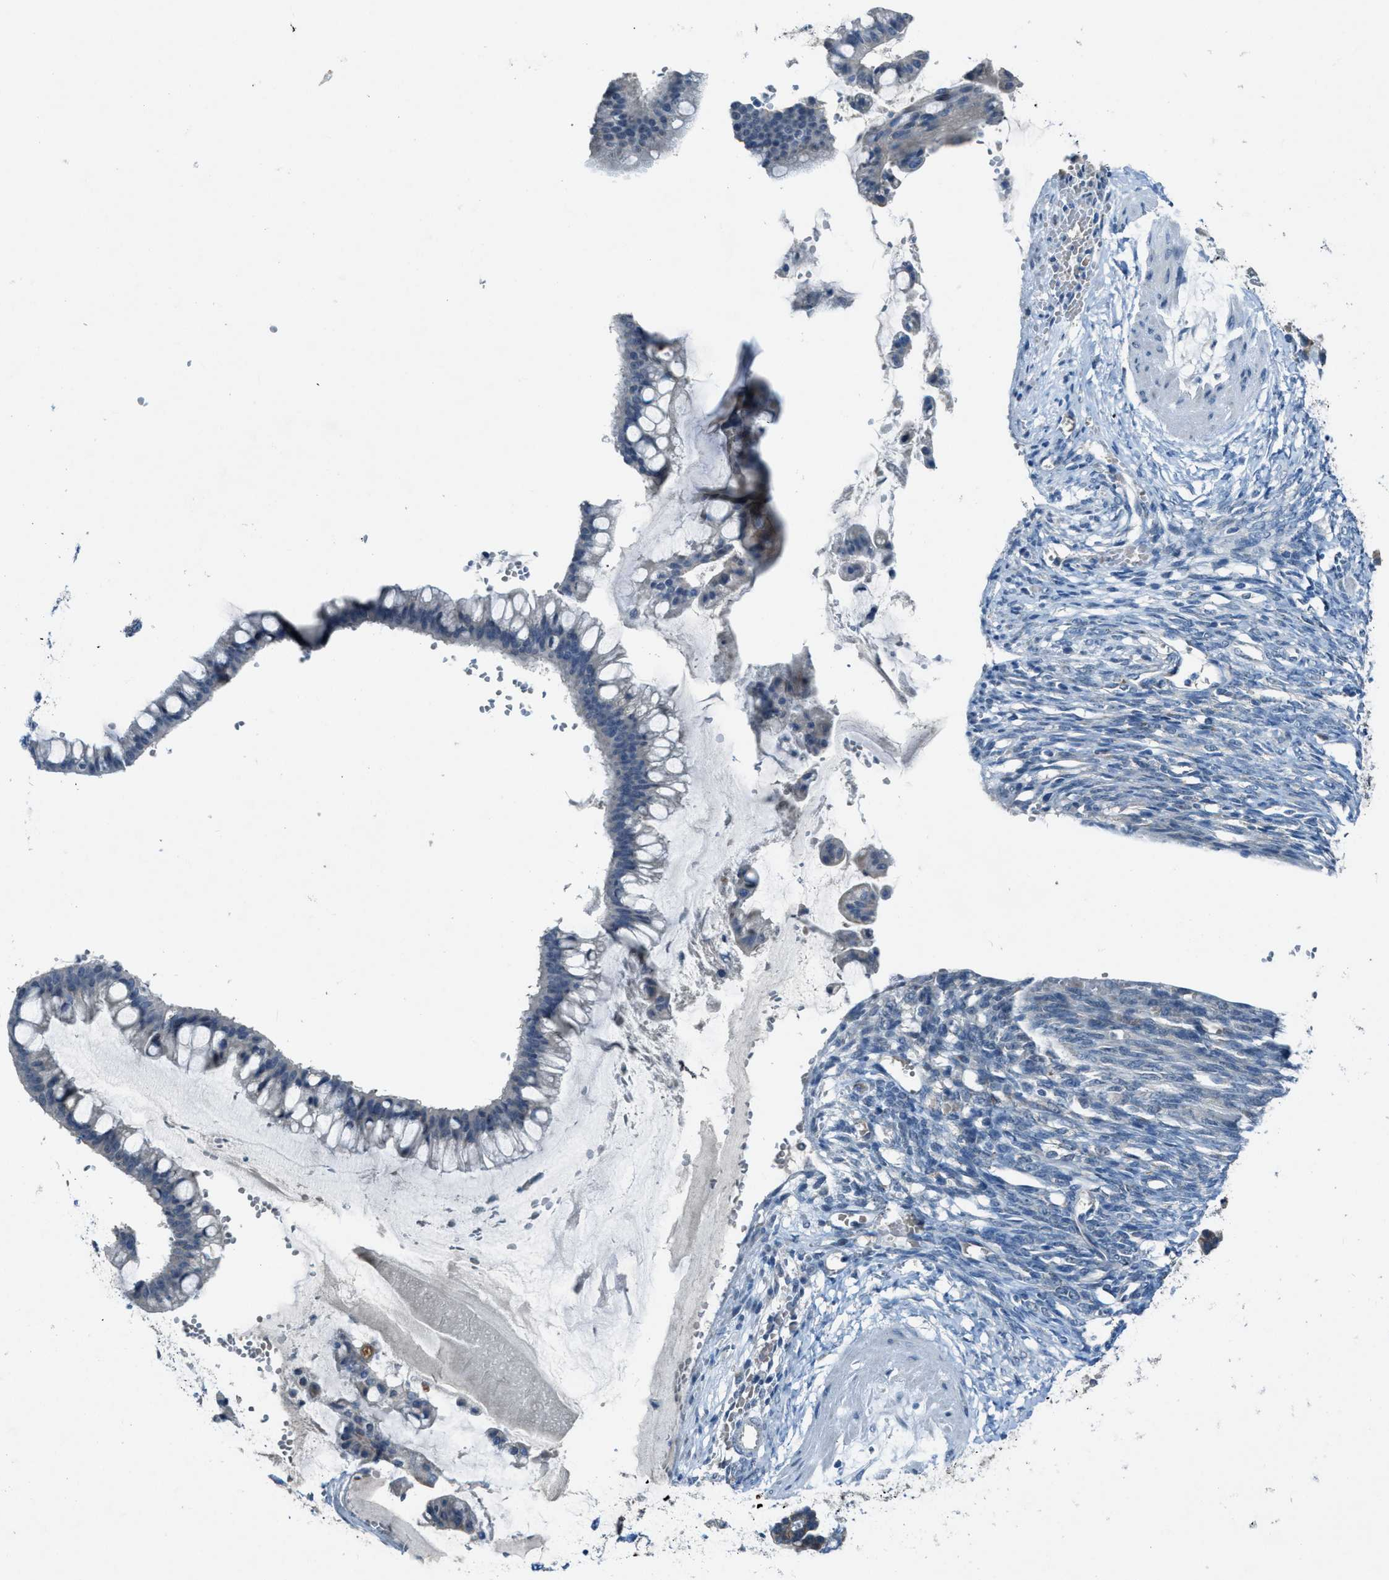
{"staining": {"intensity": "negative", "quantity": "none", "location": "none"}, "tissue": "ovarian cancer", "cell_type": "Tumor cells", "image_type": "cancer", "snomed": [{"axis": "morphology", "description": "Cystadenocarcinoma, mucinous, NOS"}, {"axis": "topography", "description": "Ovary"}], "caption": "Micrograph shows no protein positivity in tumor cells of ovarian mucinous cystadenocarcinoma tissue.", "gene": "CDON", "patient": {"sex": "female", "age": 73}}